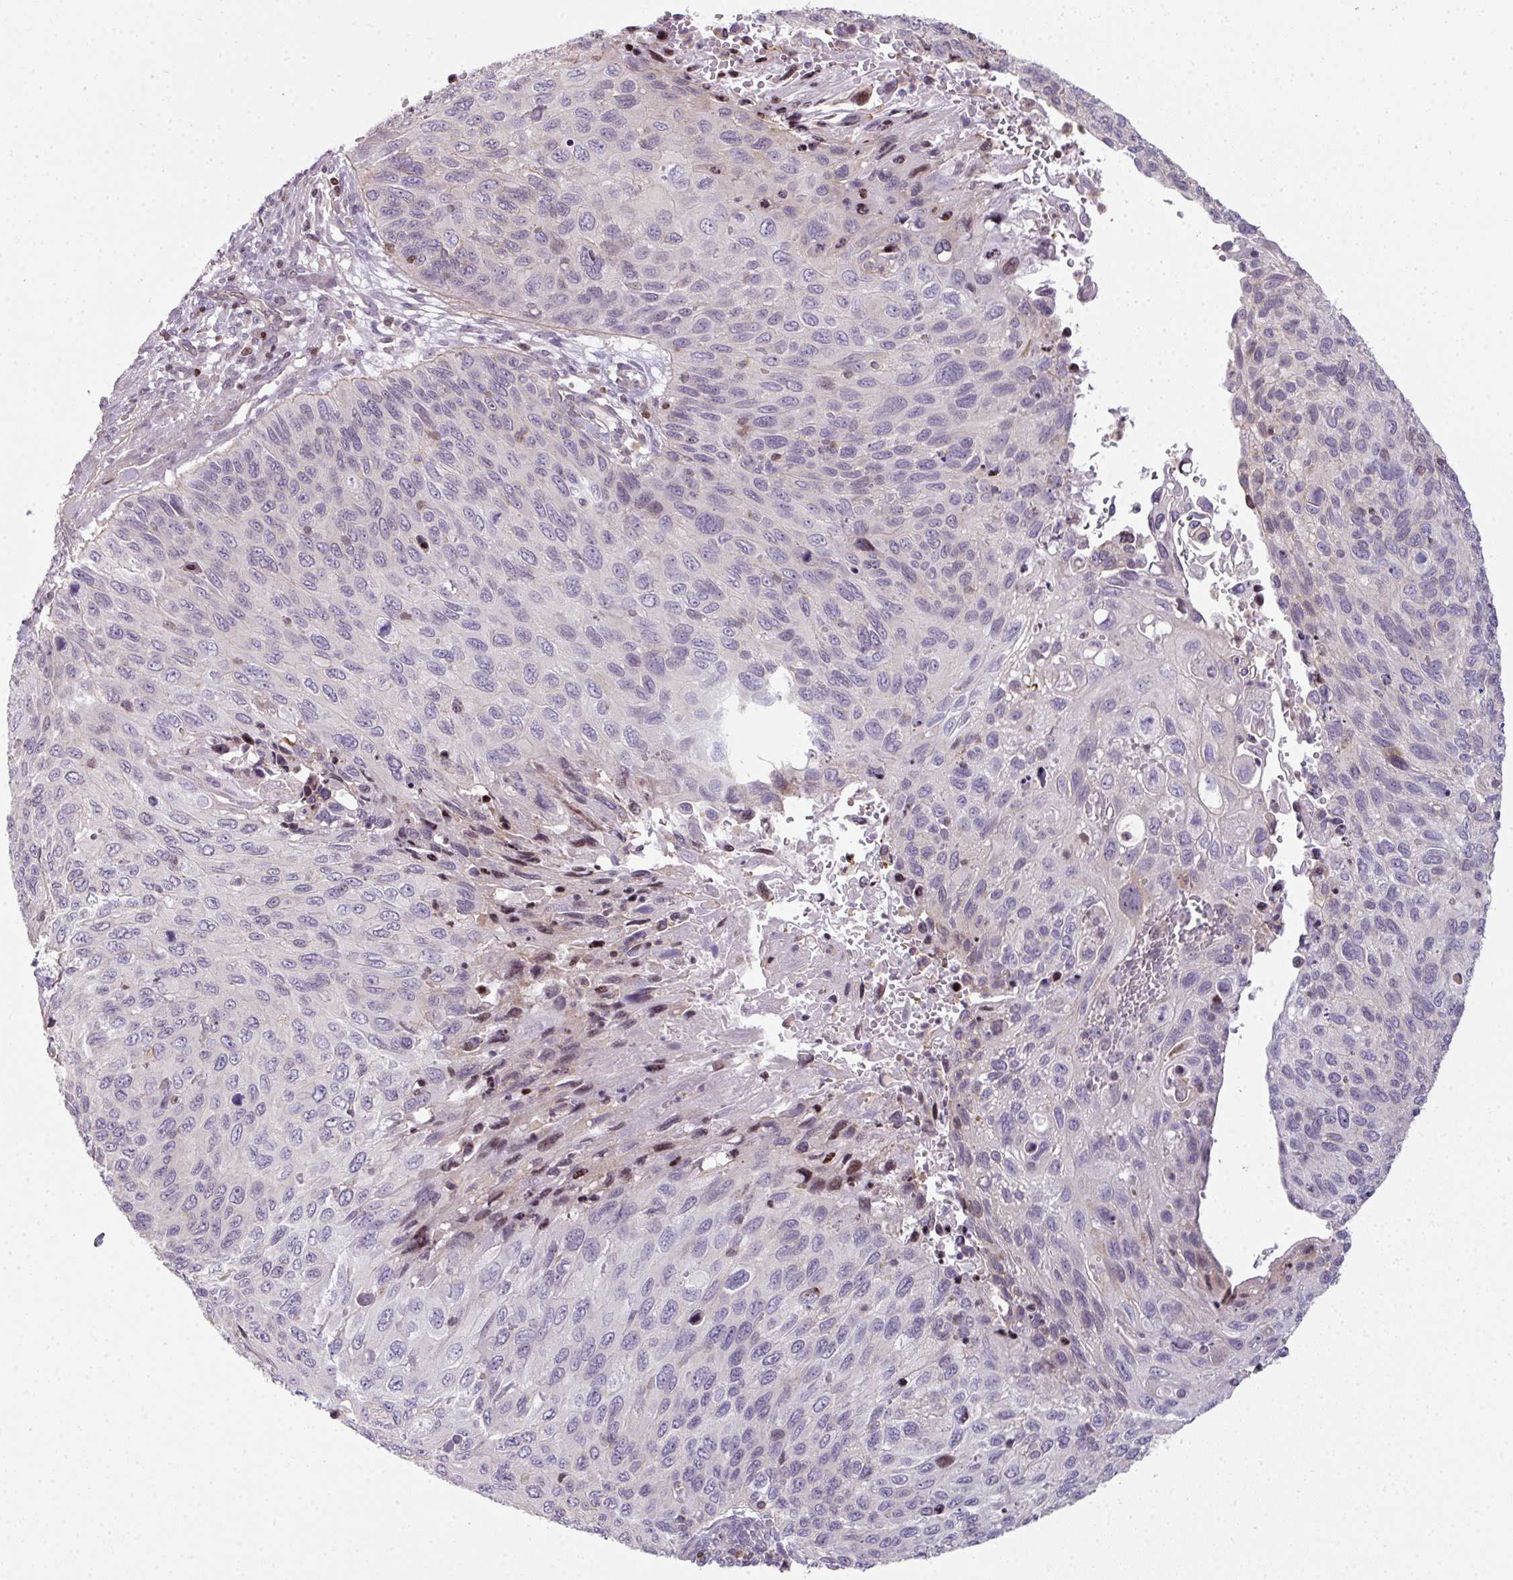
{"staining": {"intensity": "negative", "quantity": "none", "location": "none"}, "tissue": "cervical cancer", "cell_type": "Tumor cells", "image_type": "cancer", "snomed": [{"axis": "morphology", "description": "Squamous cell carcinoma, NOS"}, {"axis": "topography", "description": "Cervix"}], "caption": "This micrograph is of squamous cell carcinoma (cervical) stained with immunohistochemistry to label a protein in brown with the nuclei are counter-stained blue. There is no expression in tumor cells.", "gene": "STAT5A", "patient": {"sex": "female", "age": 70}}